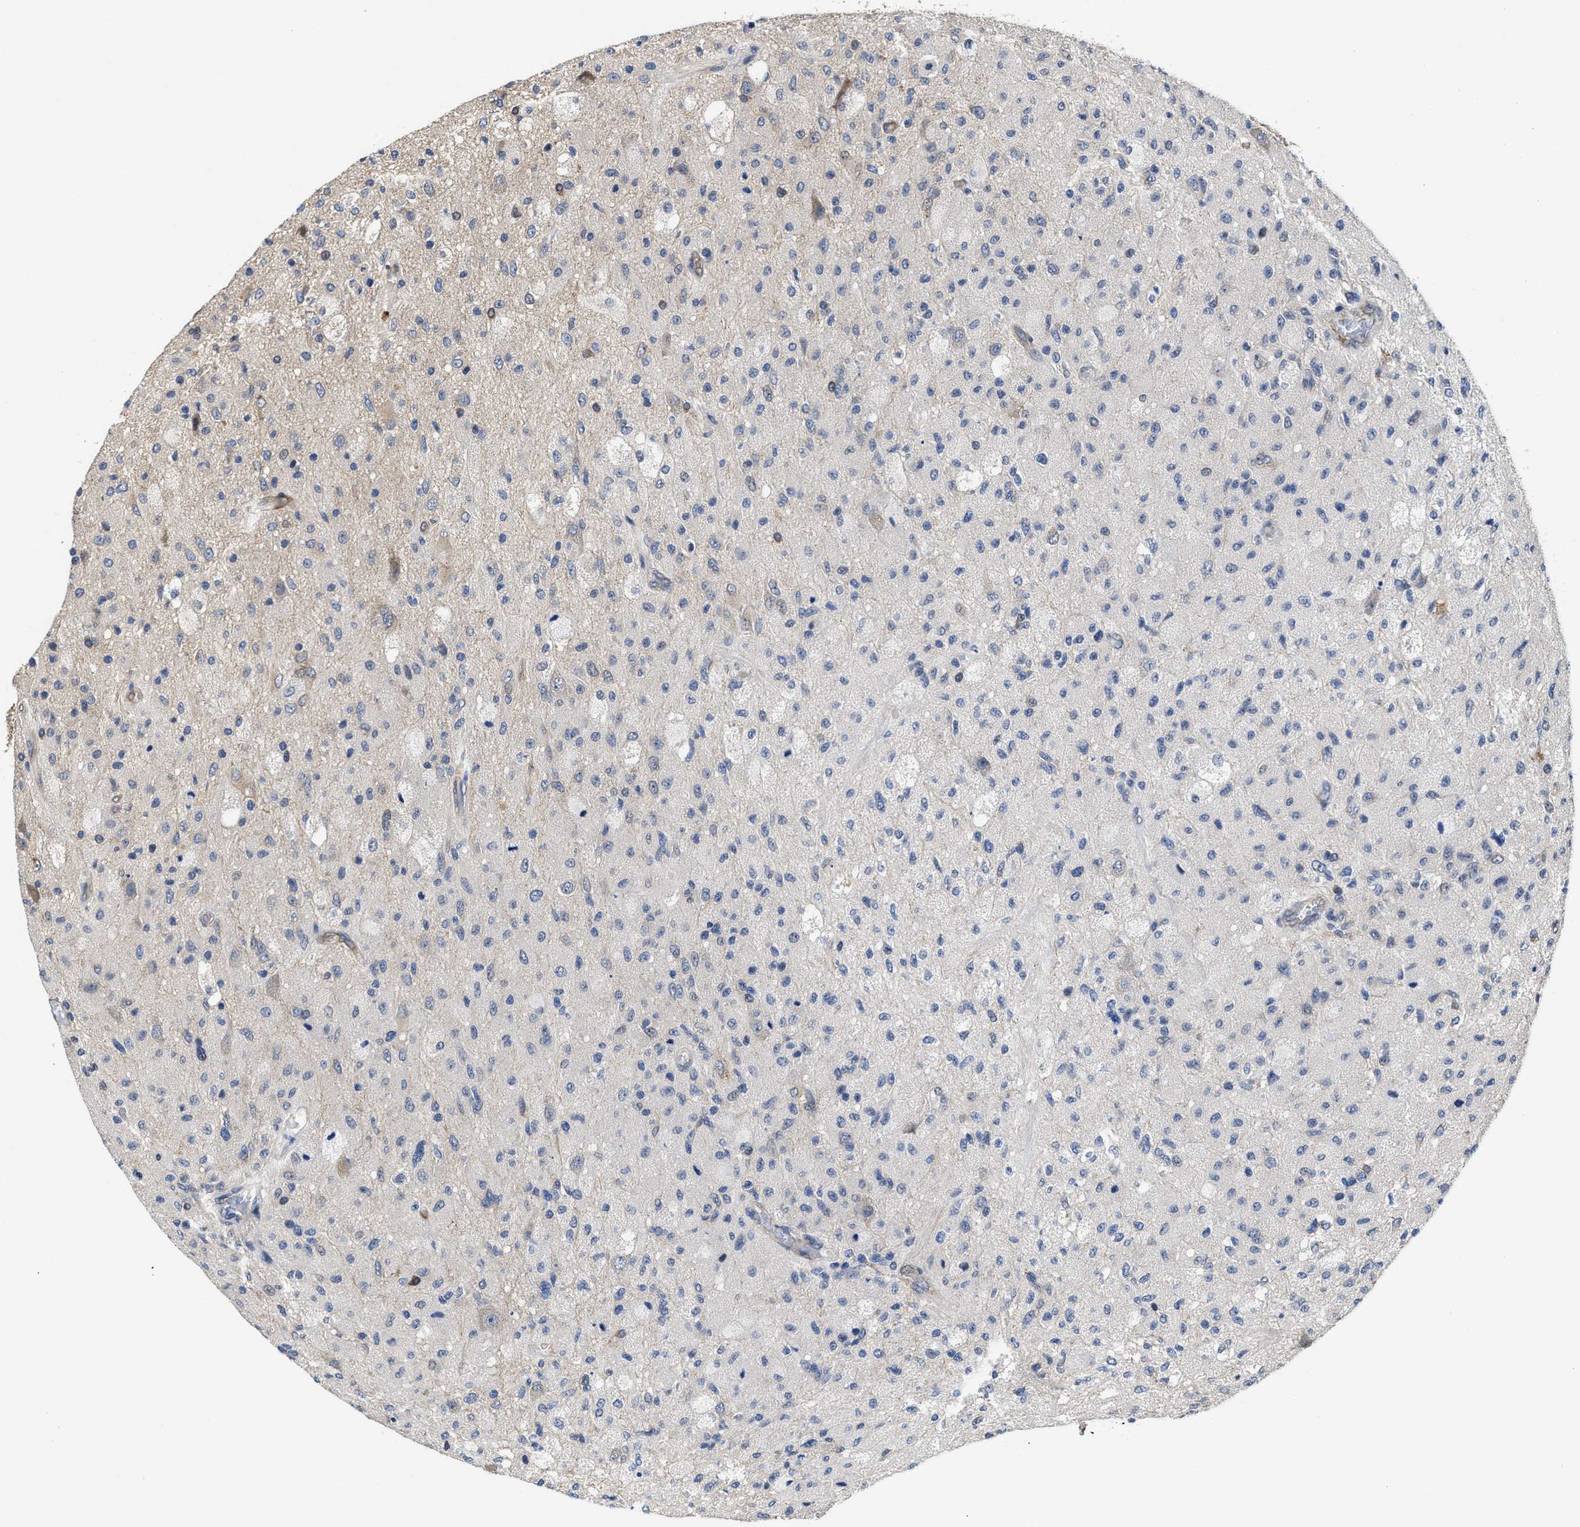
{"staining": {"intensity": "negative", "quantity": "none", "location": "none"}, "tissue": "glioma", "cell_type": "Tumor cells", "image_type": "cancer", "snomed": [{"axis": "morphology", "description": "Normal tissue, NOS"}, {"axis": "morphology", "description": "Glioma, malignant, High grade"}, {"axis": "topography", "description": "Cerebral cortex"}], "caption": "Human glioma stained for a protein using IHC displays no expression in tumor cells.", "gene": "TRAF6", "patient": {"sex": "male", "age": 77}}